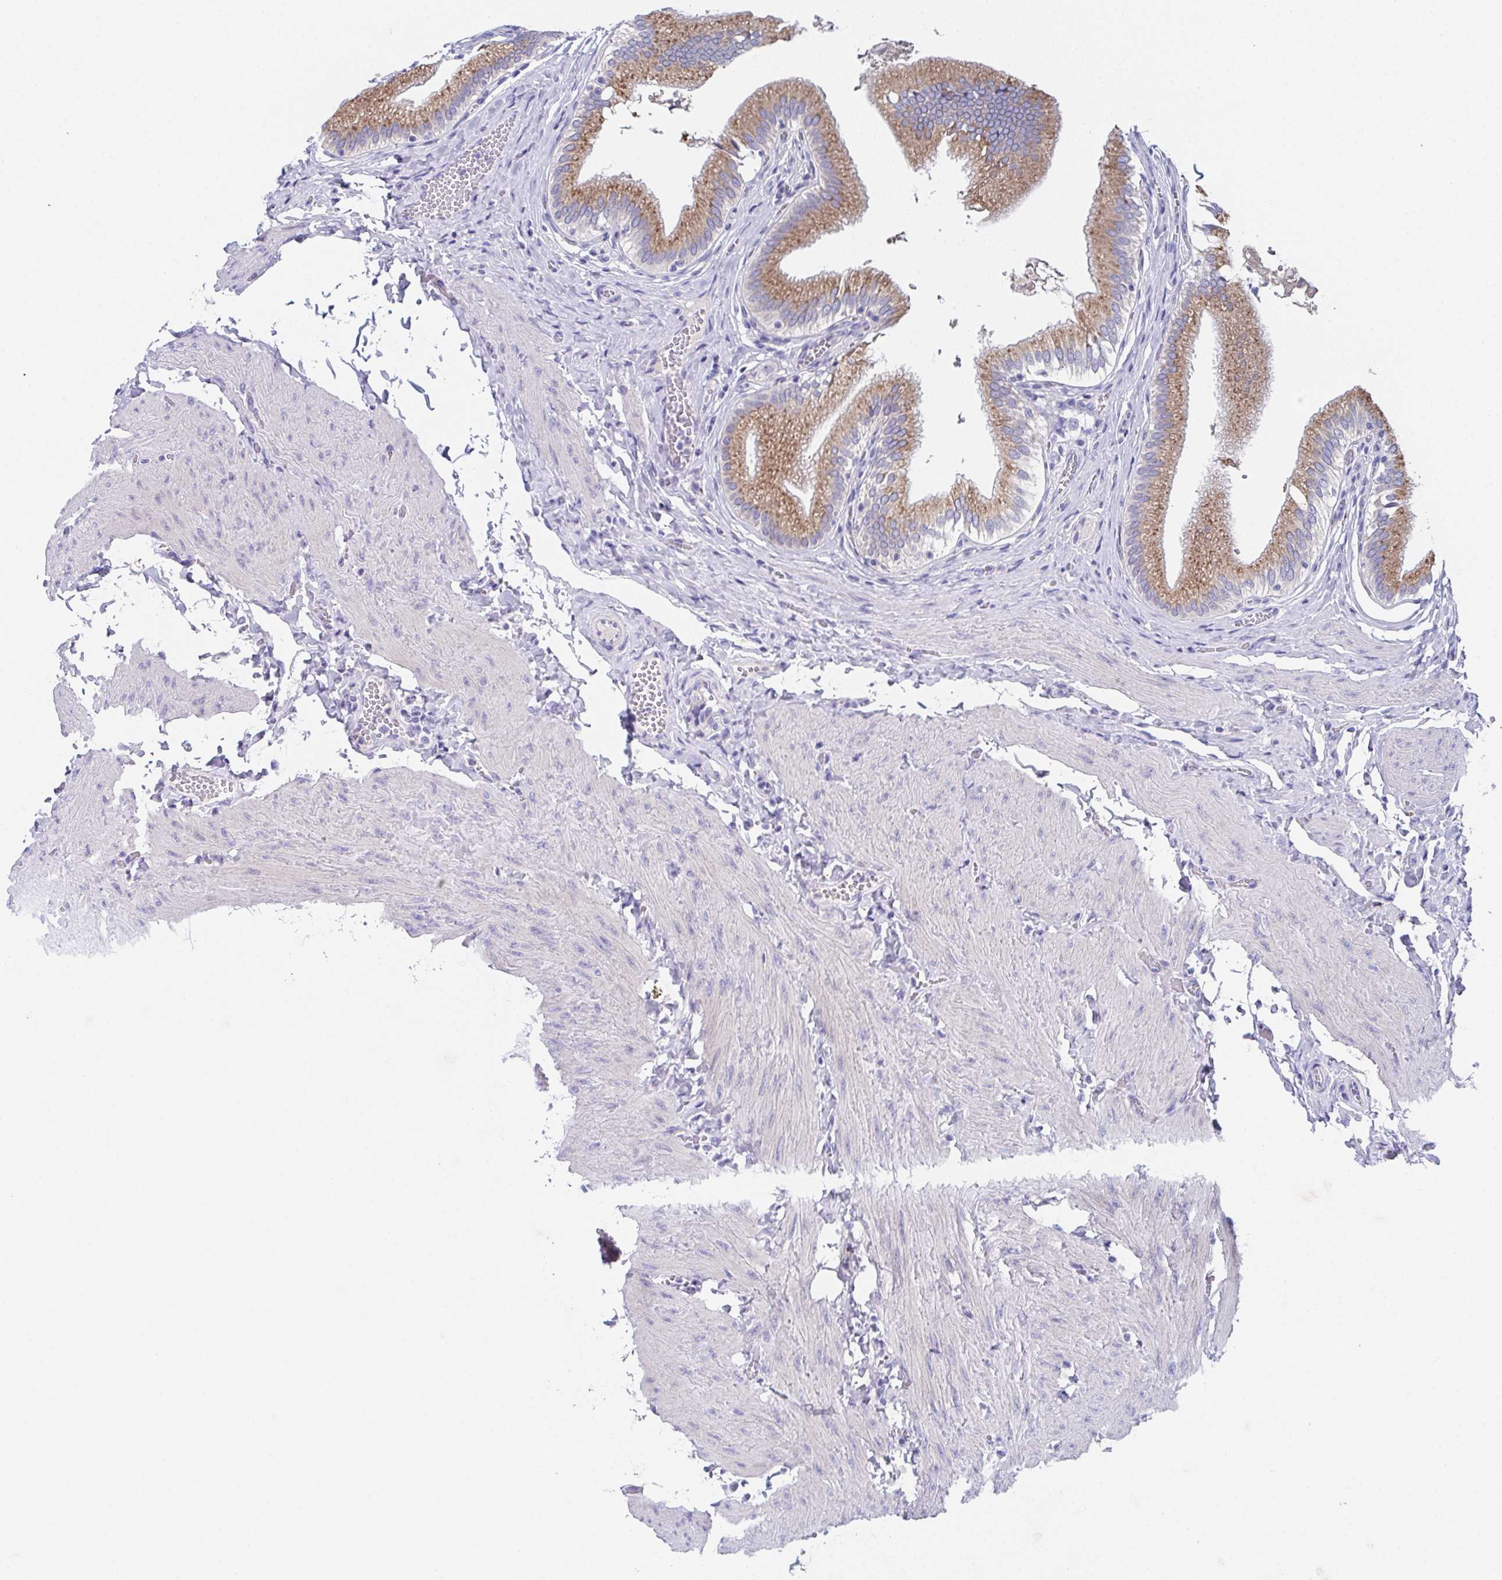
{"staining": {"intensity": "moderate", "quantity": ">75%", "location": "cytoplasmic/membranous"}, "tissue": "gallbladder", "cell_type": "Glandular cells", "image_type": "normal", "snomed": [{"axis": "morphology", "description": "Normal tissue, NOS"}, {"axis": "topography", "description": "Gallbladder"}, {"axis": "topography", "description": "Peripheral nerve tissue"}], "caption": "Benign gallbladder reveals moderate cytoplasmic/membranous staining in approximately >75% of glandular cells, visualized by immunohistochemistry.", "gene": "SSC4D", "patient": {"sex": "male", "age": 17}}